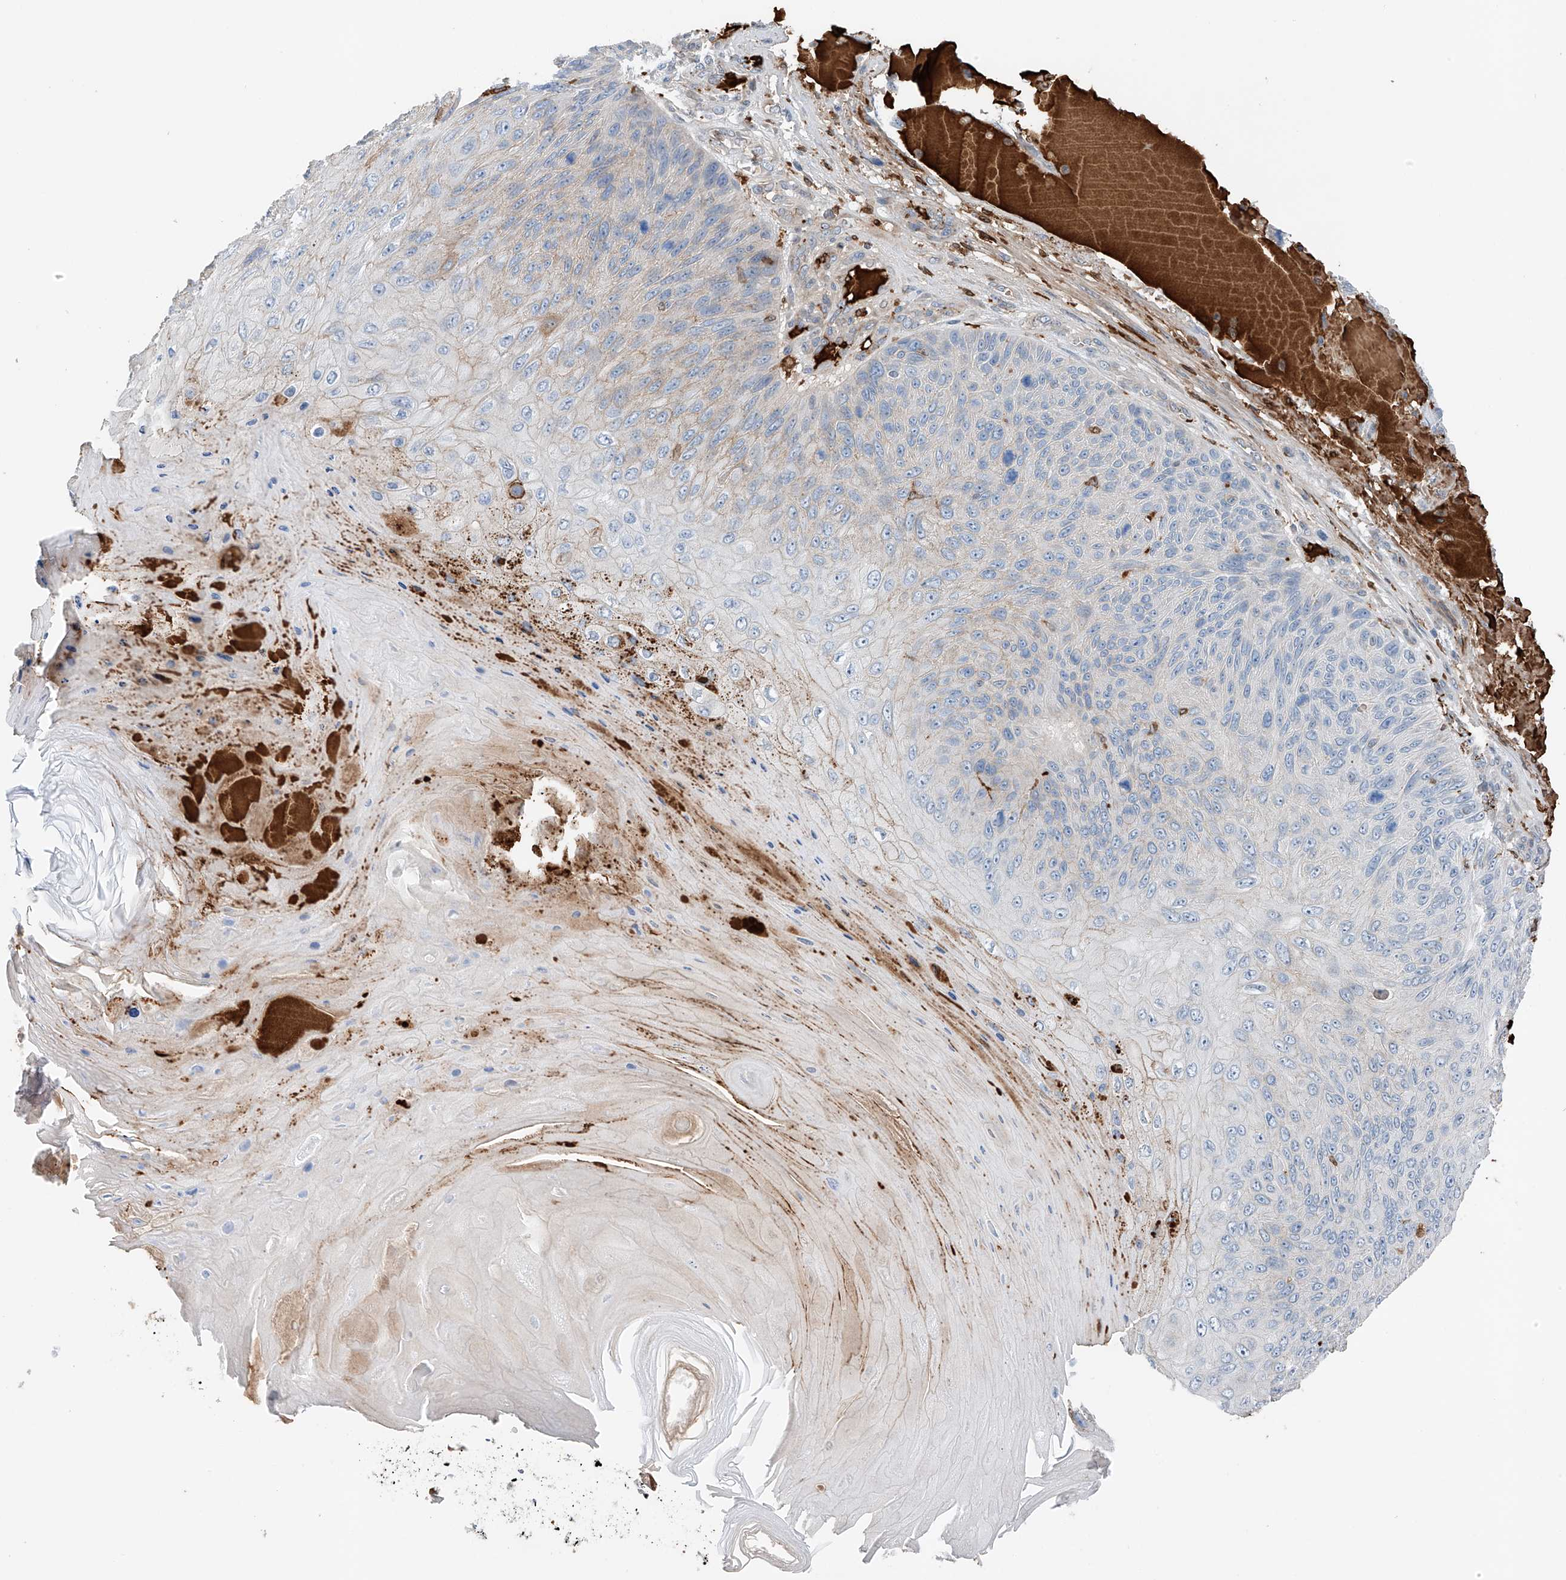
{"staining": {"intensity": "negative", "quantity": "none", "location": "none"}, "tissue": "skin cancer", "cell_type": "Tumor cells", "image_type": "cancer", "snomed": [{"axis": "morphology", "description": "Squamous cell carcinoma, NOS"}, {"axis": "topography", "description": "Skin"}], "caption": "Photomicrograph shows no protein staining in tumor cells of squamous cell carcinoma (skin) tissue.", "gene": "TBXAS1", "patient": {"sex": "female", "age": 88}}